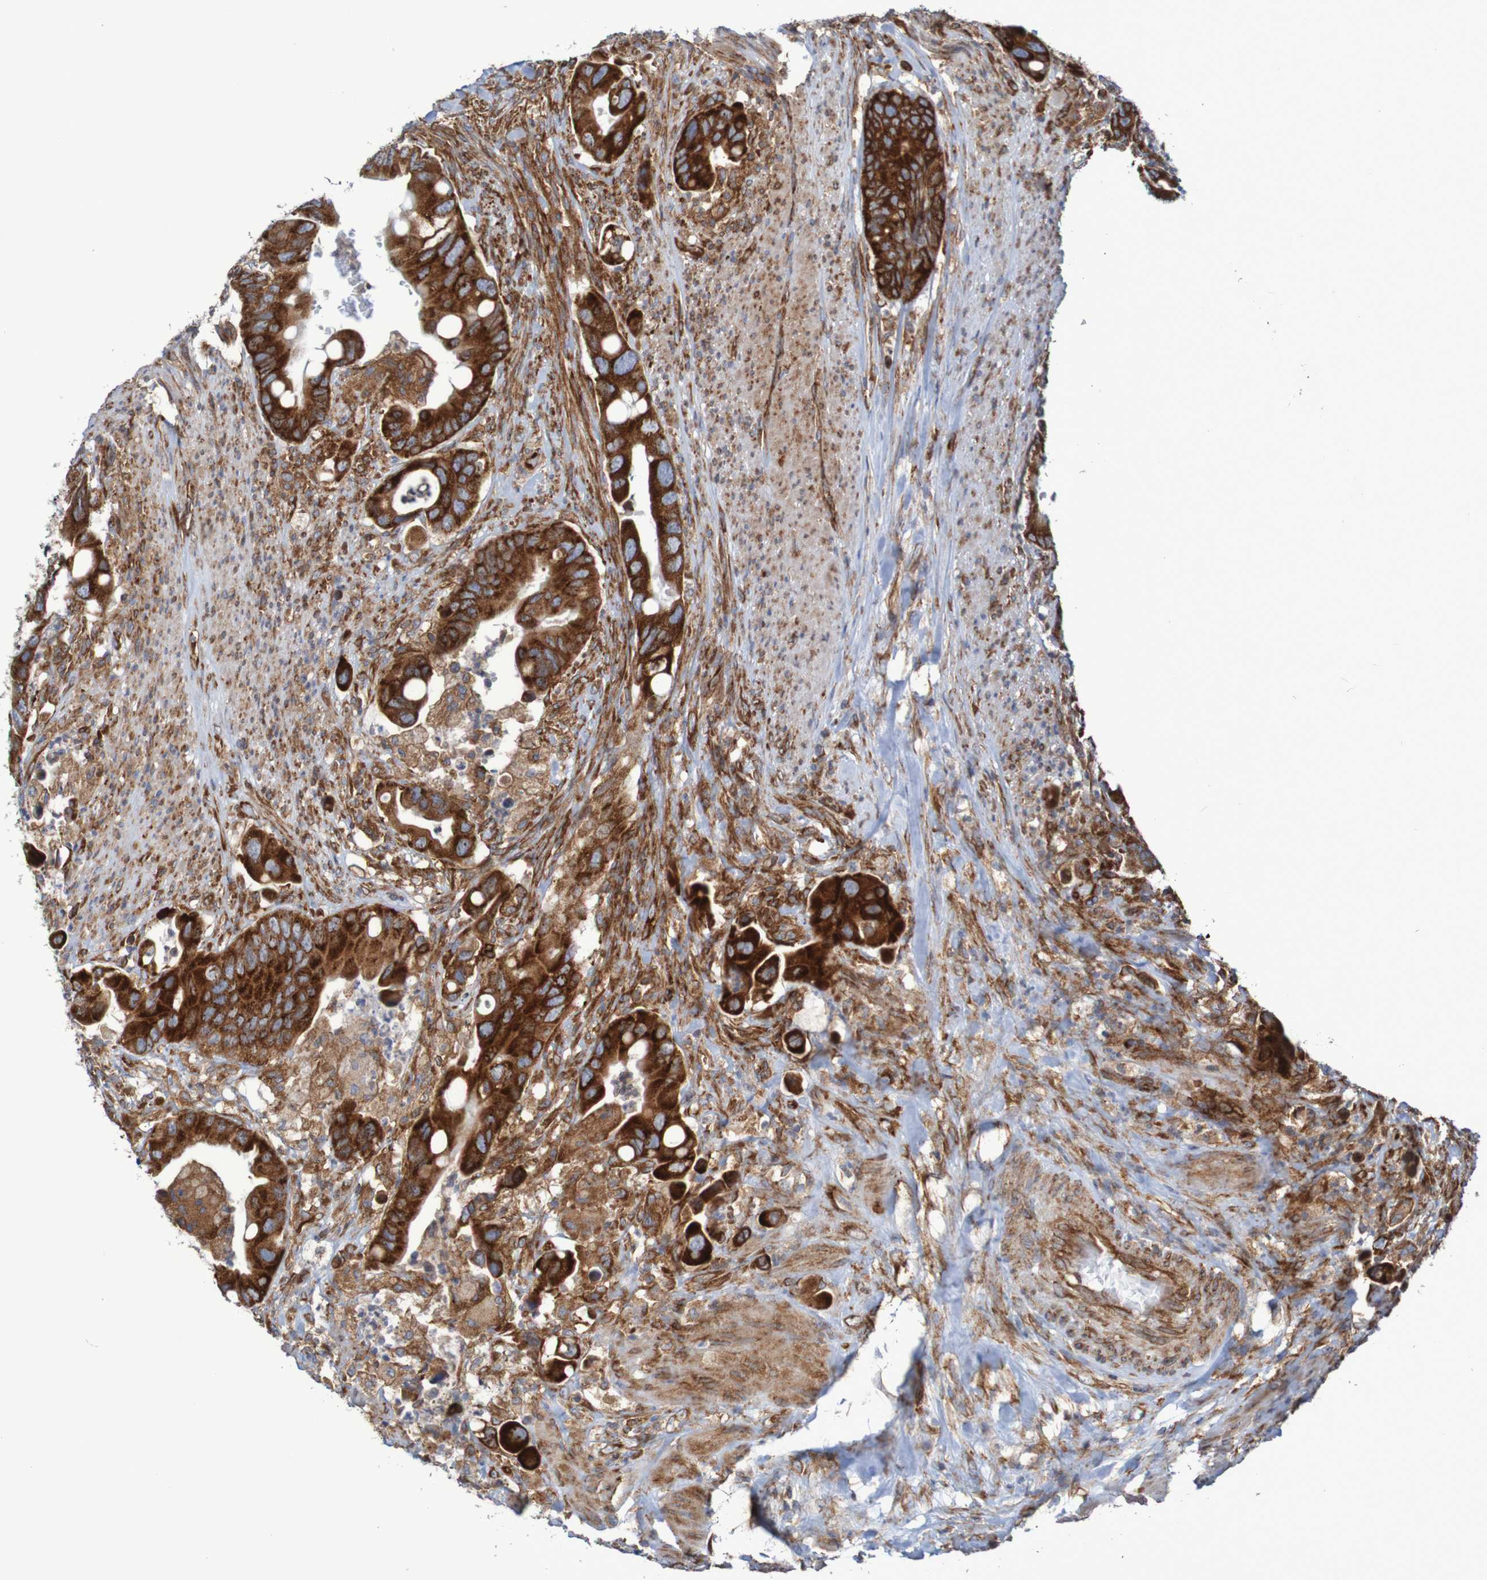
{"staining": {"intensity": "strong", "quantity": ">75%", "location": "cytoplasmic/membranous"}, "tissue": "colorectal cancer", "cell_type": "Tumor cells", "image_type": "cancer", "snomed": [{"axis": "morphology", "description": "Adenocarcinoma, NOS"}, {"axis": "topography", "description": "Rectum"}], "caption": "There is high levels of strong cytoplasmic/membranous expression in tumor cells of colorectal adenocarcinoma, as demonstrated by immunohistochemical staining (brown color).", "gene": "FXR2", "patient": {"sex": "female", "age": 57}}